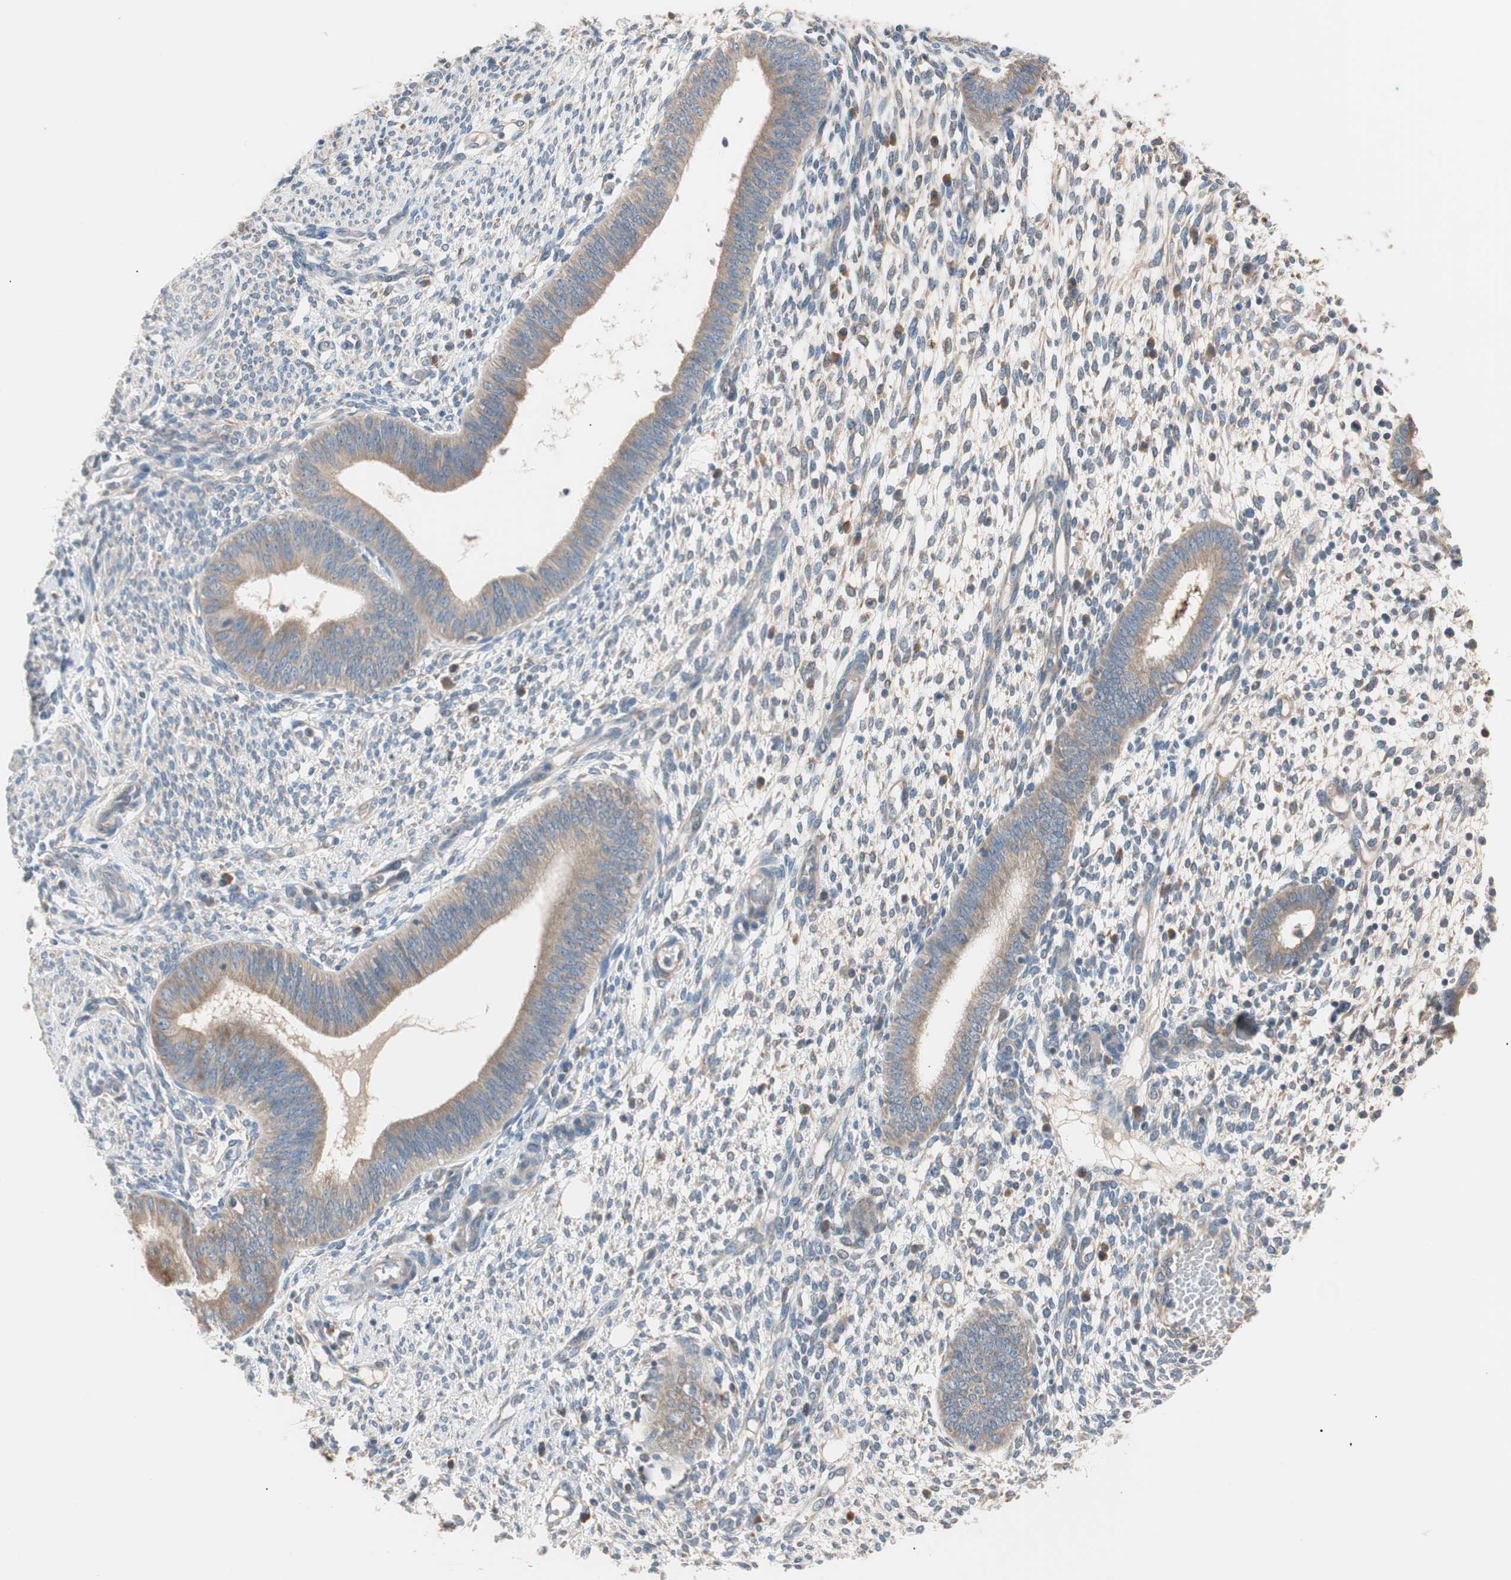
{"staining": {"intensity": "negative", "quantity": "none", "location": "none"}, "tissue": "endometrium", "cell_type": "Cells in endometrial stroma", "image_type": "normal", "snomed": [{"axis": "morphology", "description": "Normal tissue, NOS"}, {"axis": "topography", "description": "Endometrium"}], "caption": "Endometrium stained for a protein using IHC demonstrates no staining cells in endometrial stroma.", "gene": "FADS2", "patient": {"sex": "female", "age": 35}}